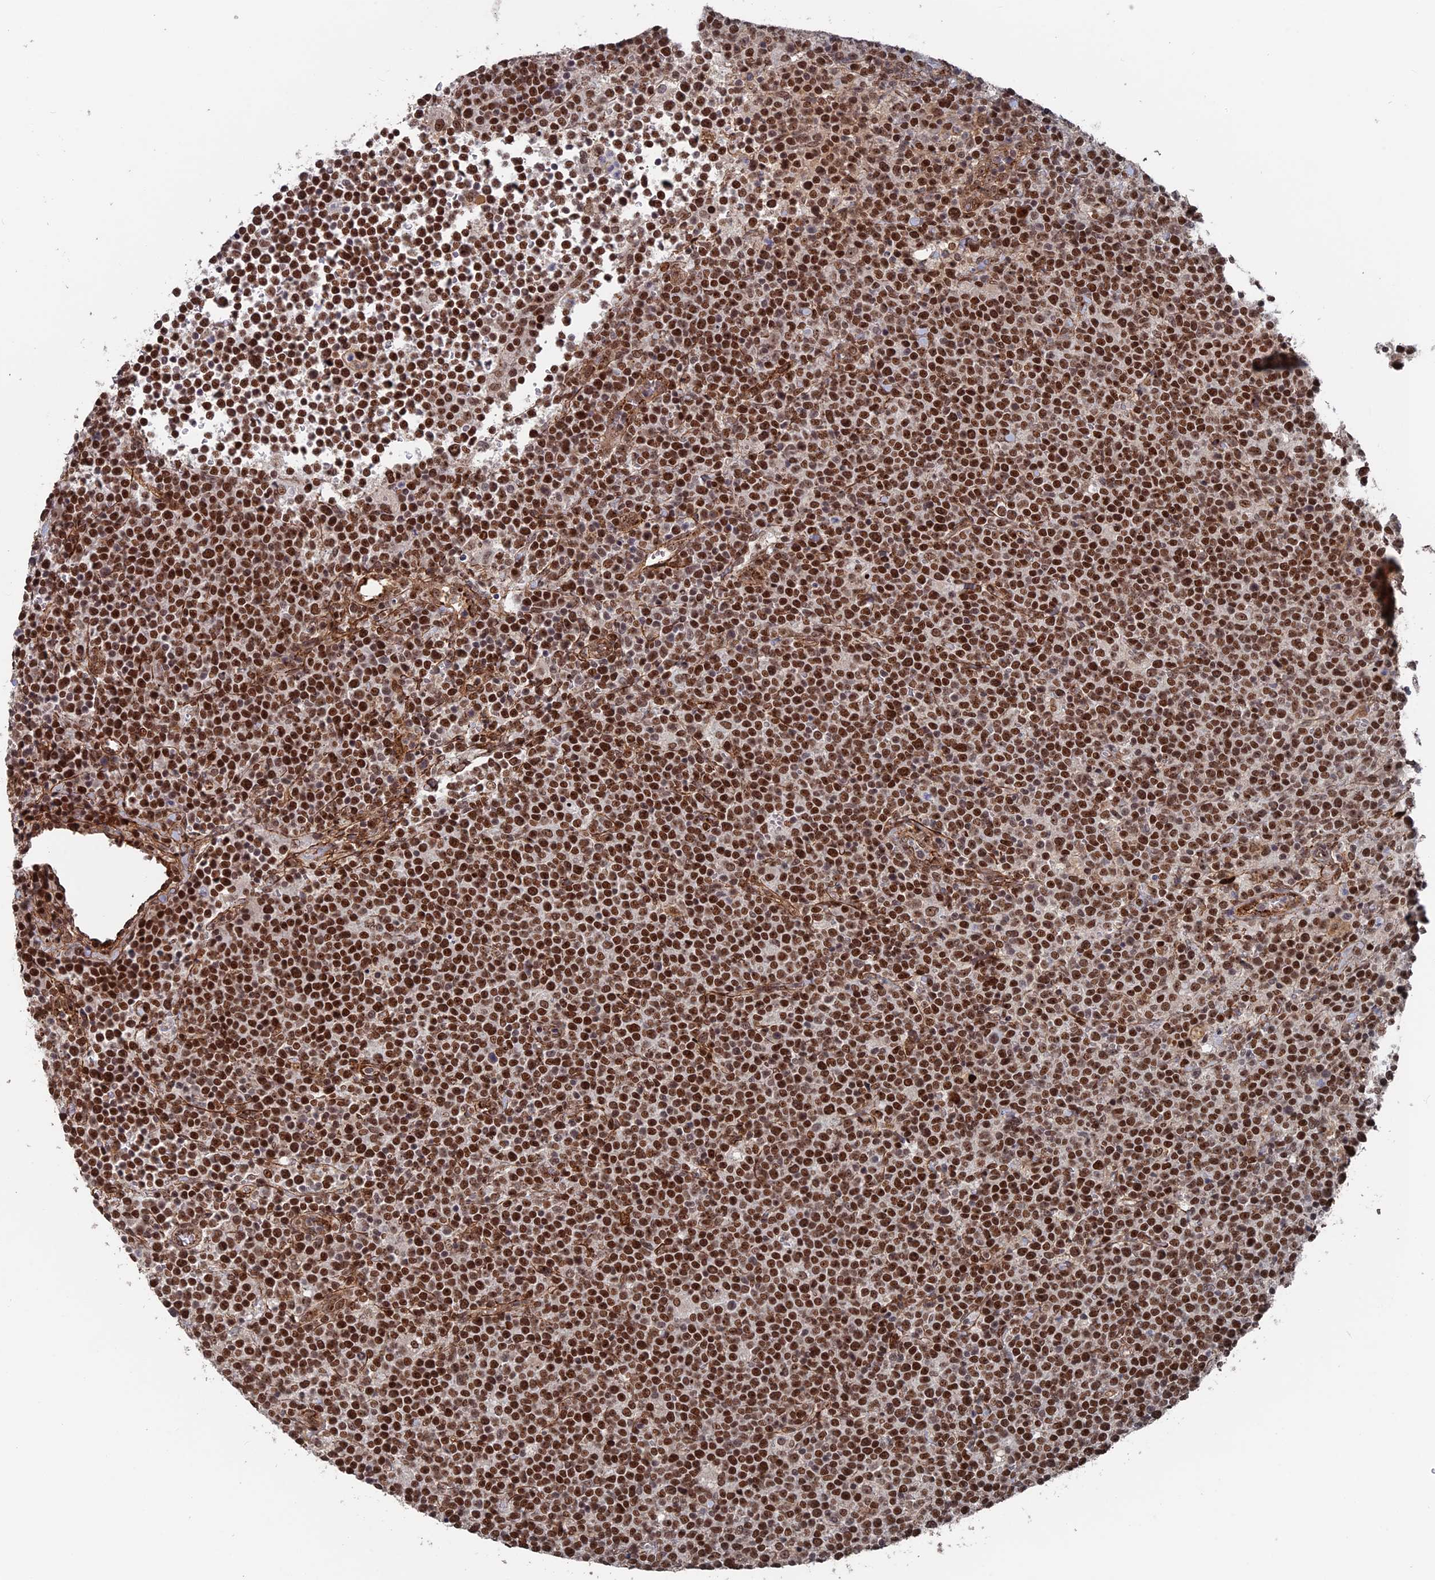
{"staining": {"intensity": "strong", "quantity": ">75%", "location": "nuclear"}, "tissue": "lymphoma", "cell_type": "Tumor cells", "image_type": "cancer", "snomed": [{"axis": "morphology", "description": "Malignant lymphoma, non-Hodgkin's type, High grade"}, {"axis": "topography", "description": "Lymph node"}], "caption": "A brown stain highlights strong nuclear positivity of a protein in human lymphoma tumor cells.", "gene": "SH3D21", "patient": {"sex": "male", "age": 61}}